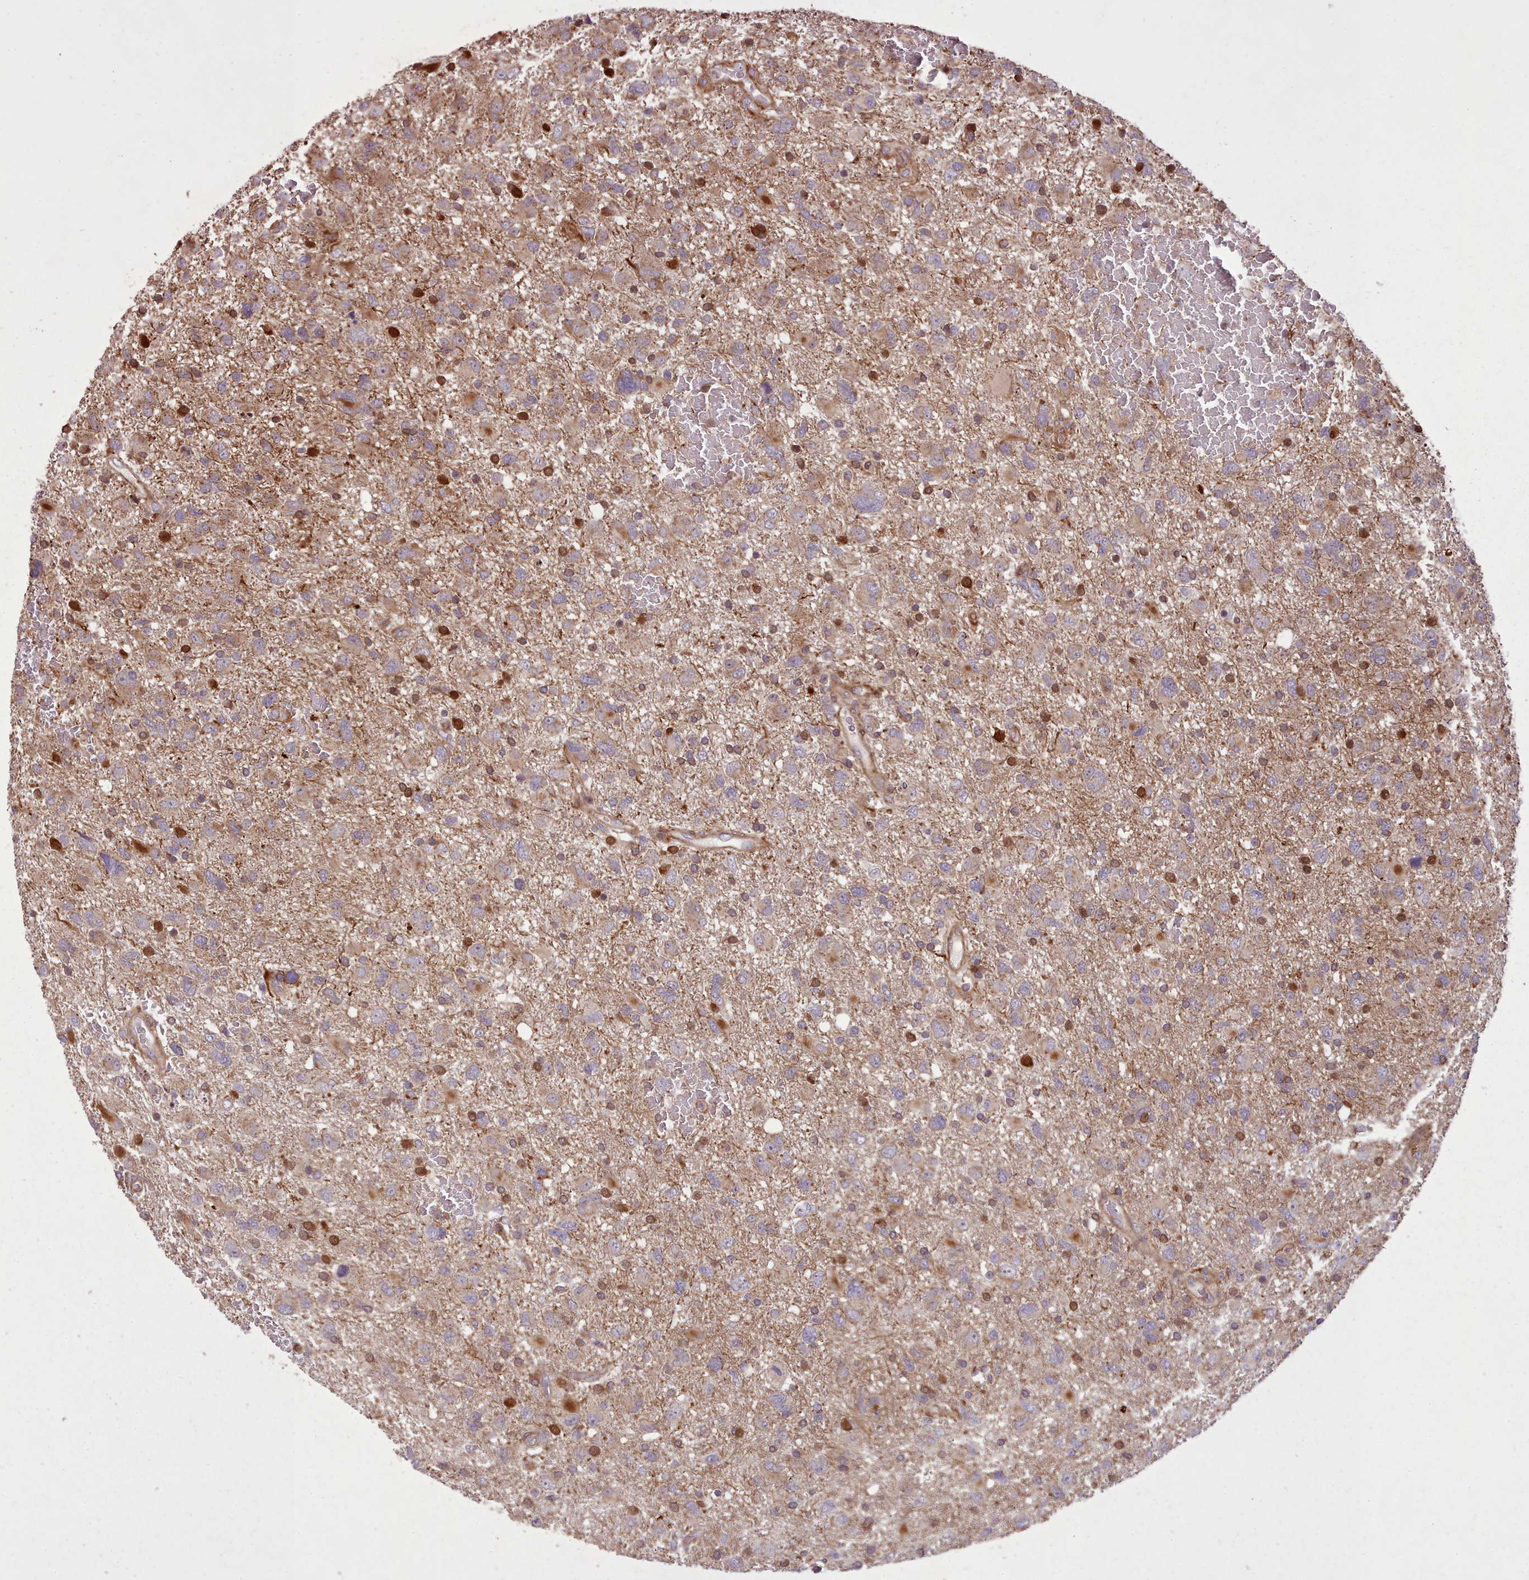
{"staining": {"intensity": "weak", "quantity": "25%-75%", "location": "cytoplasmic/membranous"}, "tissue": "glioma", "cell_type": "Tumor cells", "image_type": "cancer", "snomed": [{"axis": "morphology", "description": "Glioma, malignant, High grade"}, {"axis": "topography", "description": "Brain"}], "caption": "The micrograph reveals a brown stain indicating the presence of a protein in the cytoplasmic/membranous of tumor cells in malignant glioma (high-grade).", "gene": "NLRP7", "patient": {"sex": "male", "age": 61}}